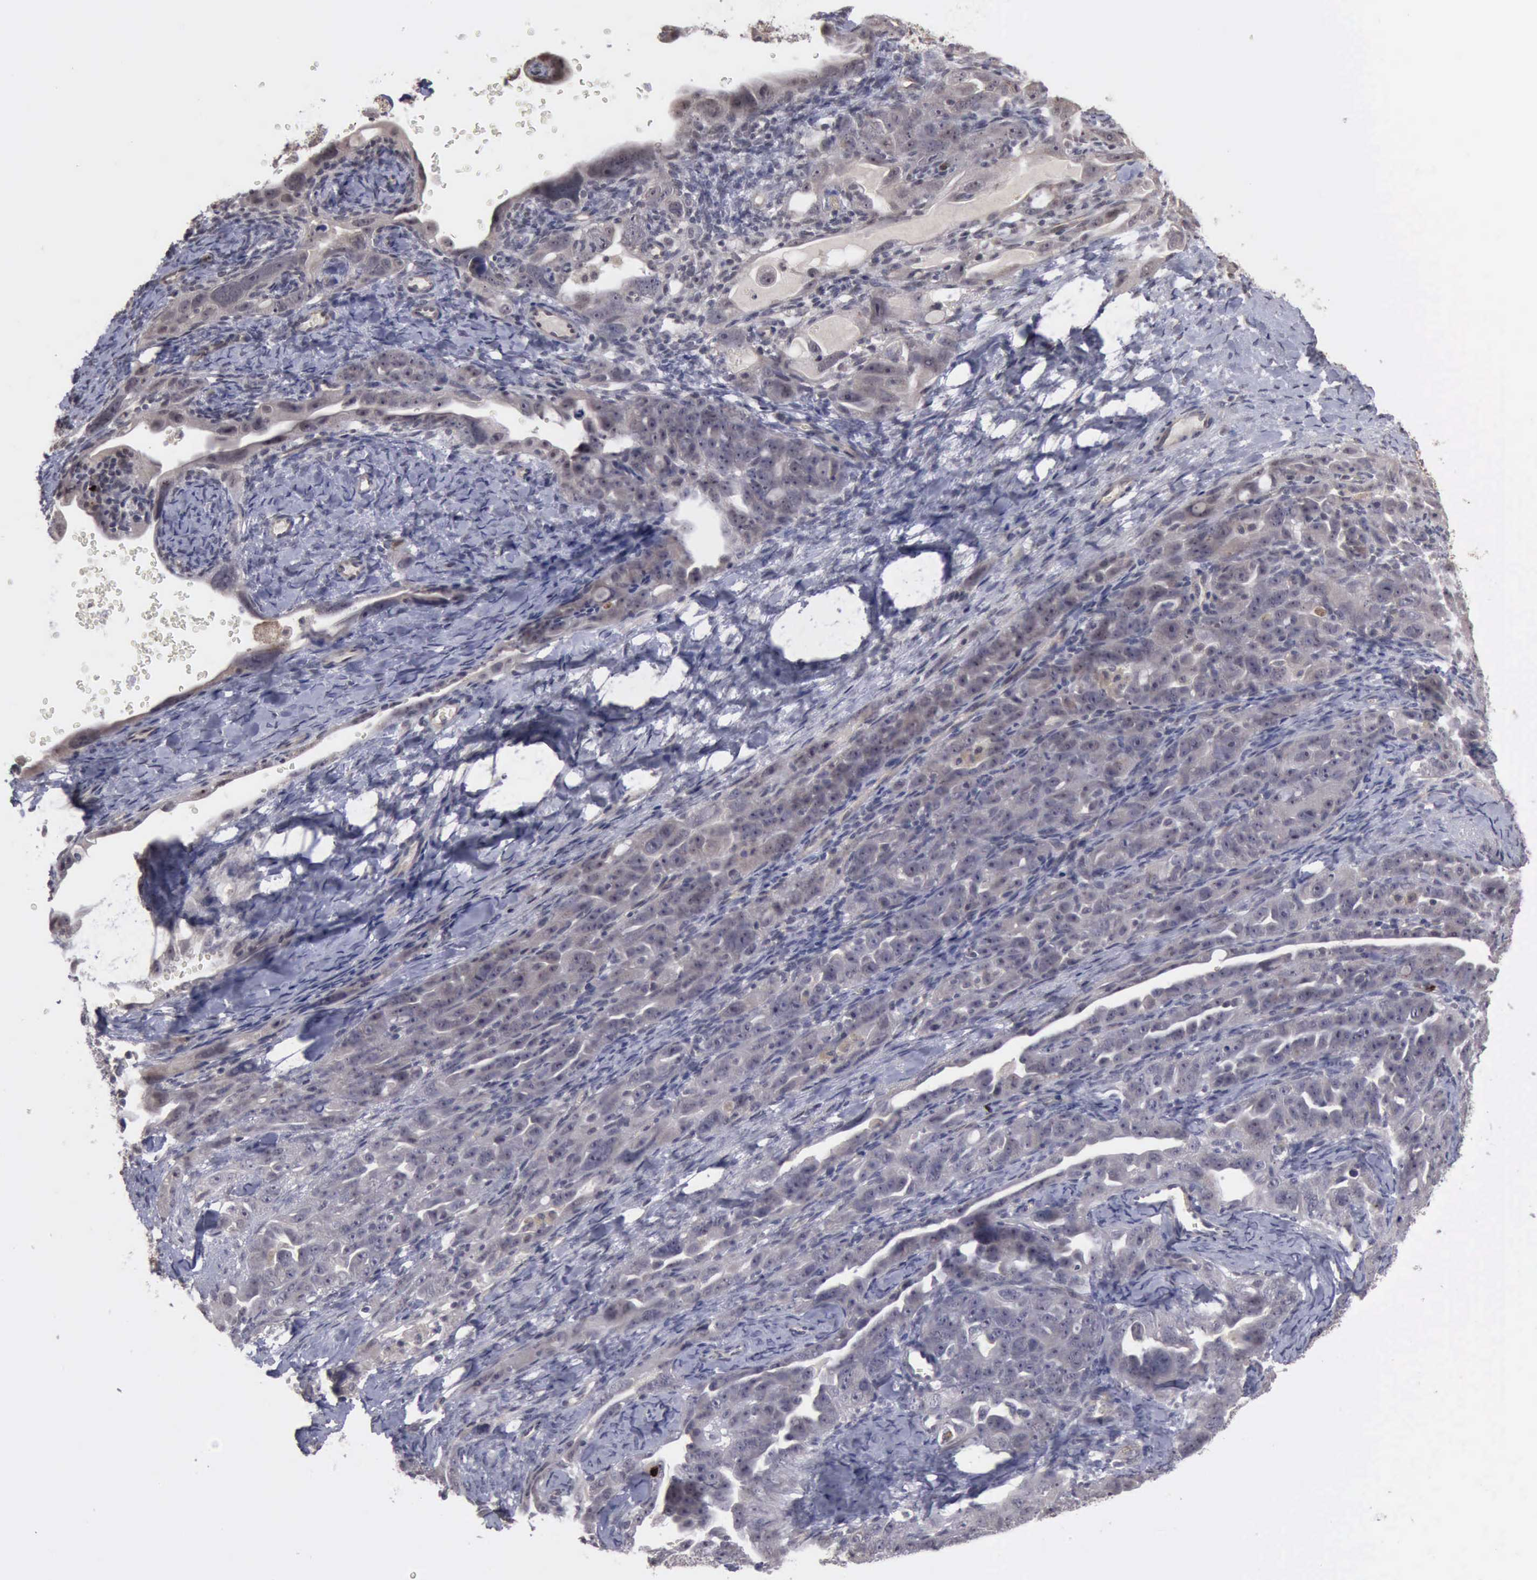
{"staining": {"intensity": "negative", "quantity": "none", "location": "none"}, "tissue": "ovarian cancer", "cell_type": "Tumor cells", "image_type": "cancer", "snomed": [{"axis": "morphology", "description": "Cystadenocarcinoma, serous, NOS"}, {"axis": "topography", "description": "Ovary"}], "caption": "Tumor cells show no significant protein staining in serous cystadenocarcinoma (ovarian).", "gene": "MMP9", "patient": {"sex": "female", "age": 66}}